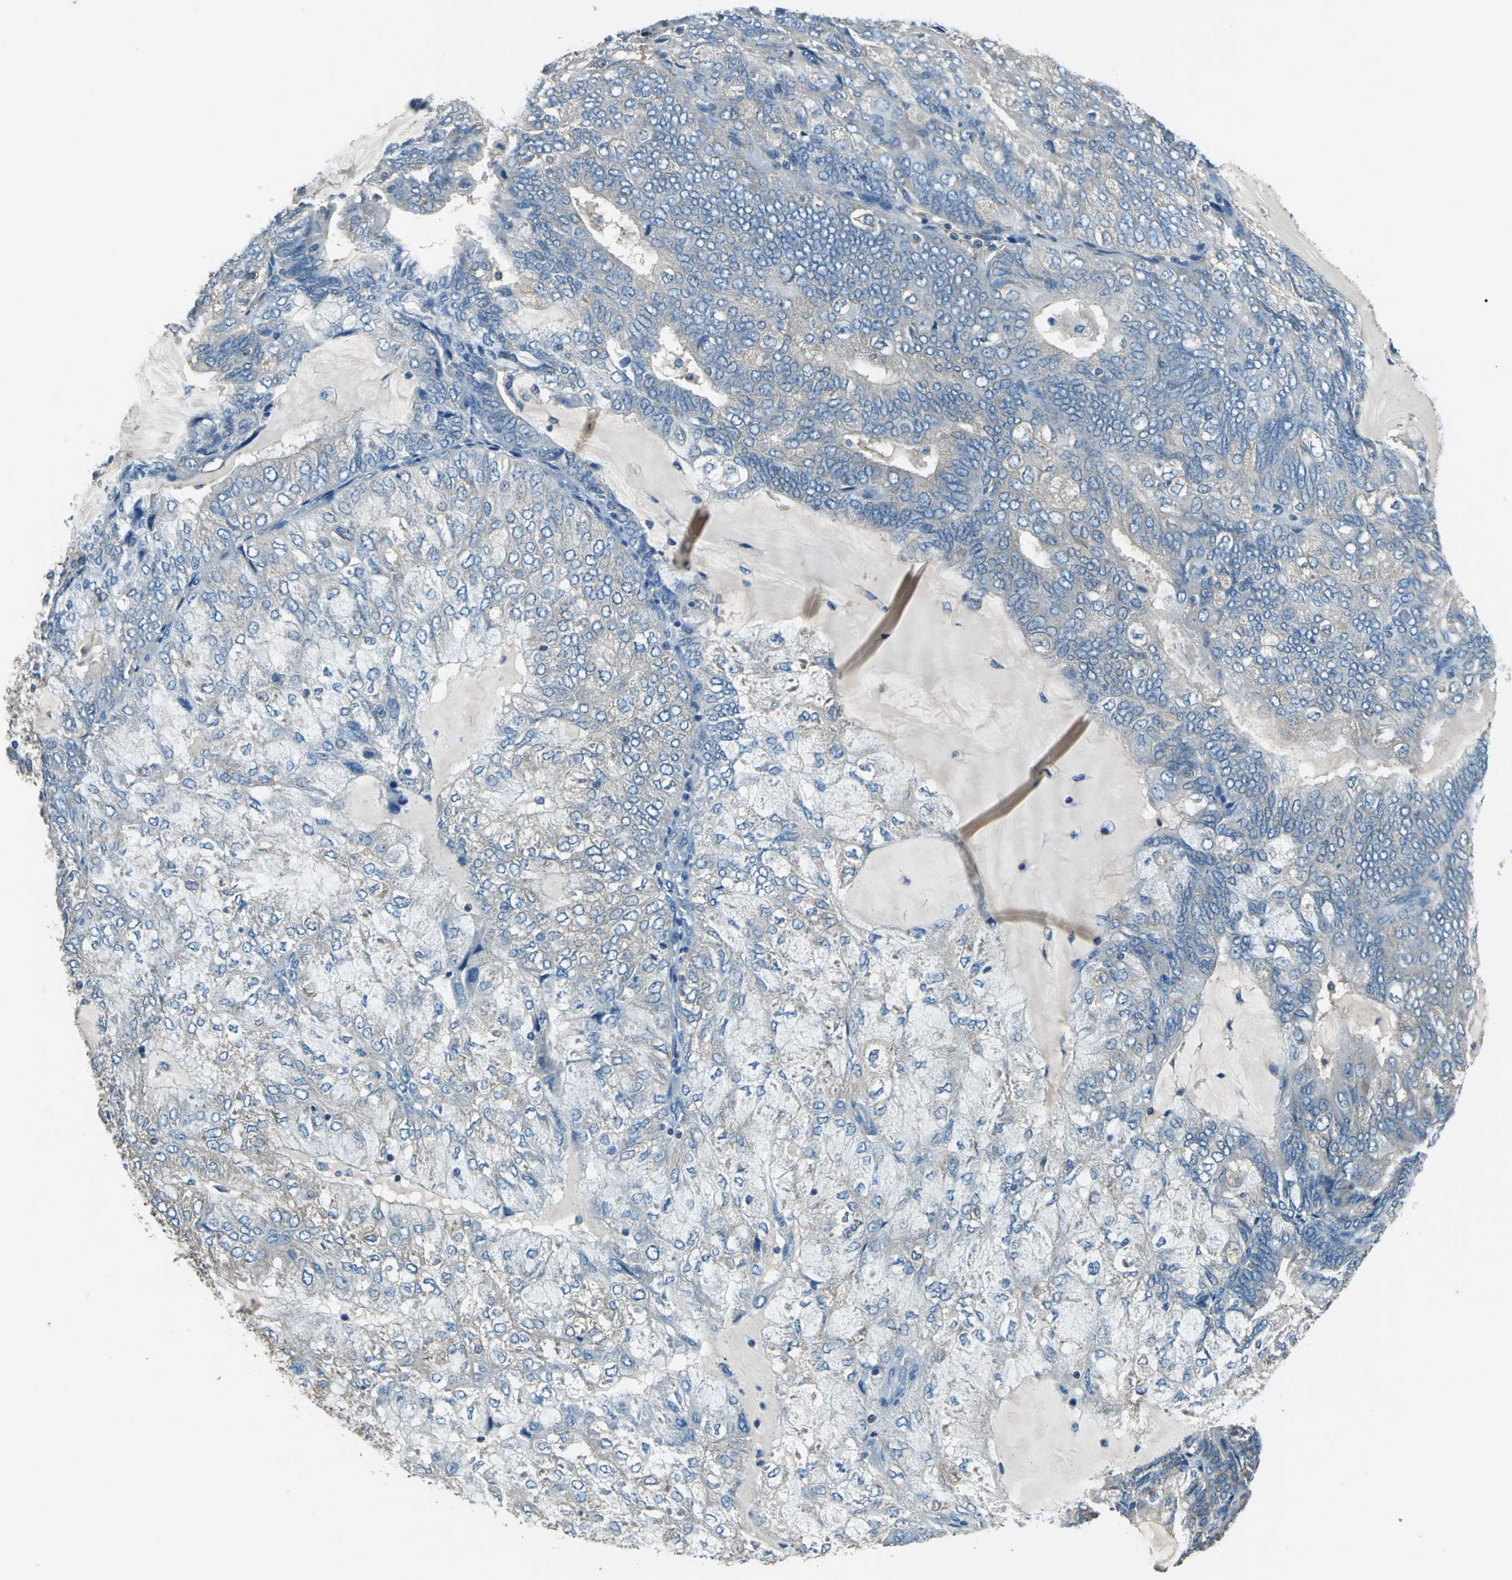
{"staining": {"intensity": "weak", "quantity": "<25%", "location": "cytoplasmic/membranous"}, "tissue": "endometrial cancer", "cell_type": "Tumor cells", "image_type": "cancer", "snomed": [{"axis": "morphology", "description": "Adenocarcinoma, NOS"}, {"axis": "topography", "description": "Endometrium"}], "caption": "IHC of human endometrial adenocarcinoma demonstrates no staining in tumor cells.", "gene": "PRKCA", "patient": {"sex": "female", "age": 81}}